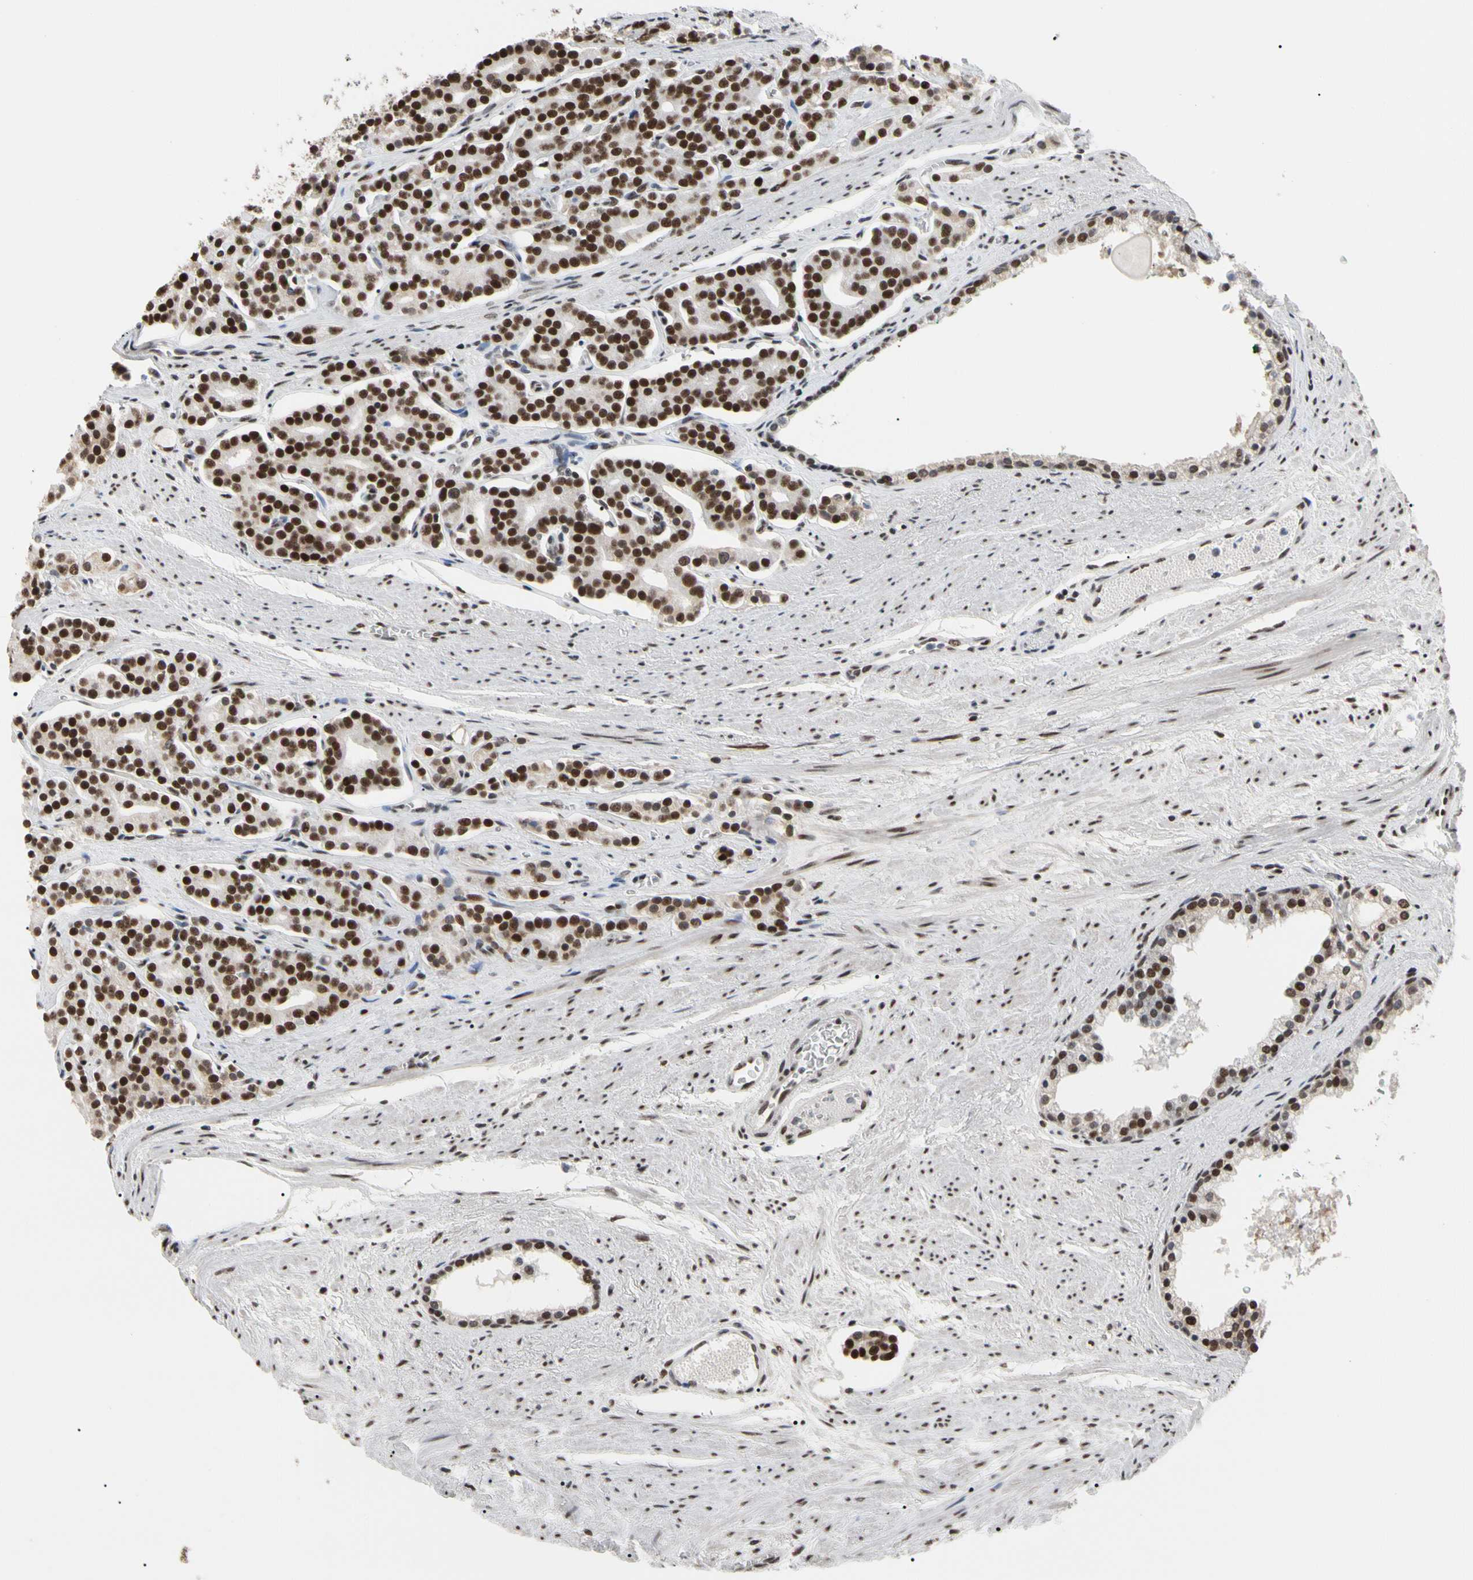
{"staining": {"intensity": "strong", "quantity": ">75%", "location": "nuclear"}, "tissue": "prostate cancer", "cell_type": "Tumor cells", "image_type": "cancer", "snomed": [{"axis": "morphology", "description": "Adenocarcinoma, Low grade"}, {"axis": "topography", "description": "Prostate"}], "caption": "Immunohistochemical staining of human prostate cancer (adenocarcinoma (low-grade)) demonstrates strong nuclear protein positivity in approximately >75% of tumor cells.", "gene": "FAM98B", "patient": {"sex": "male", "age": 63}}